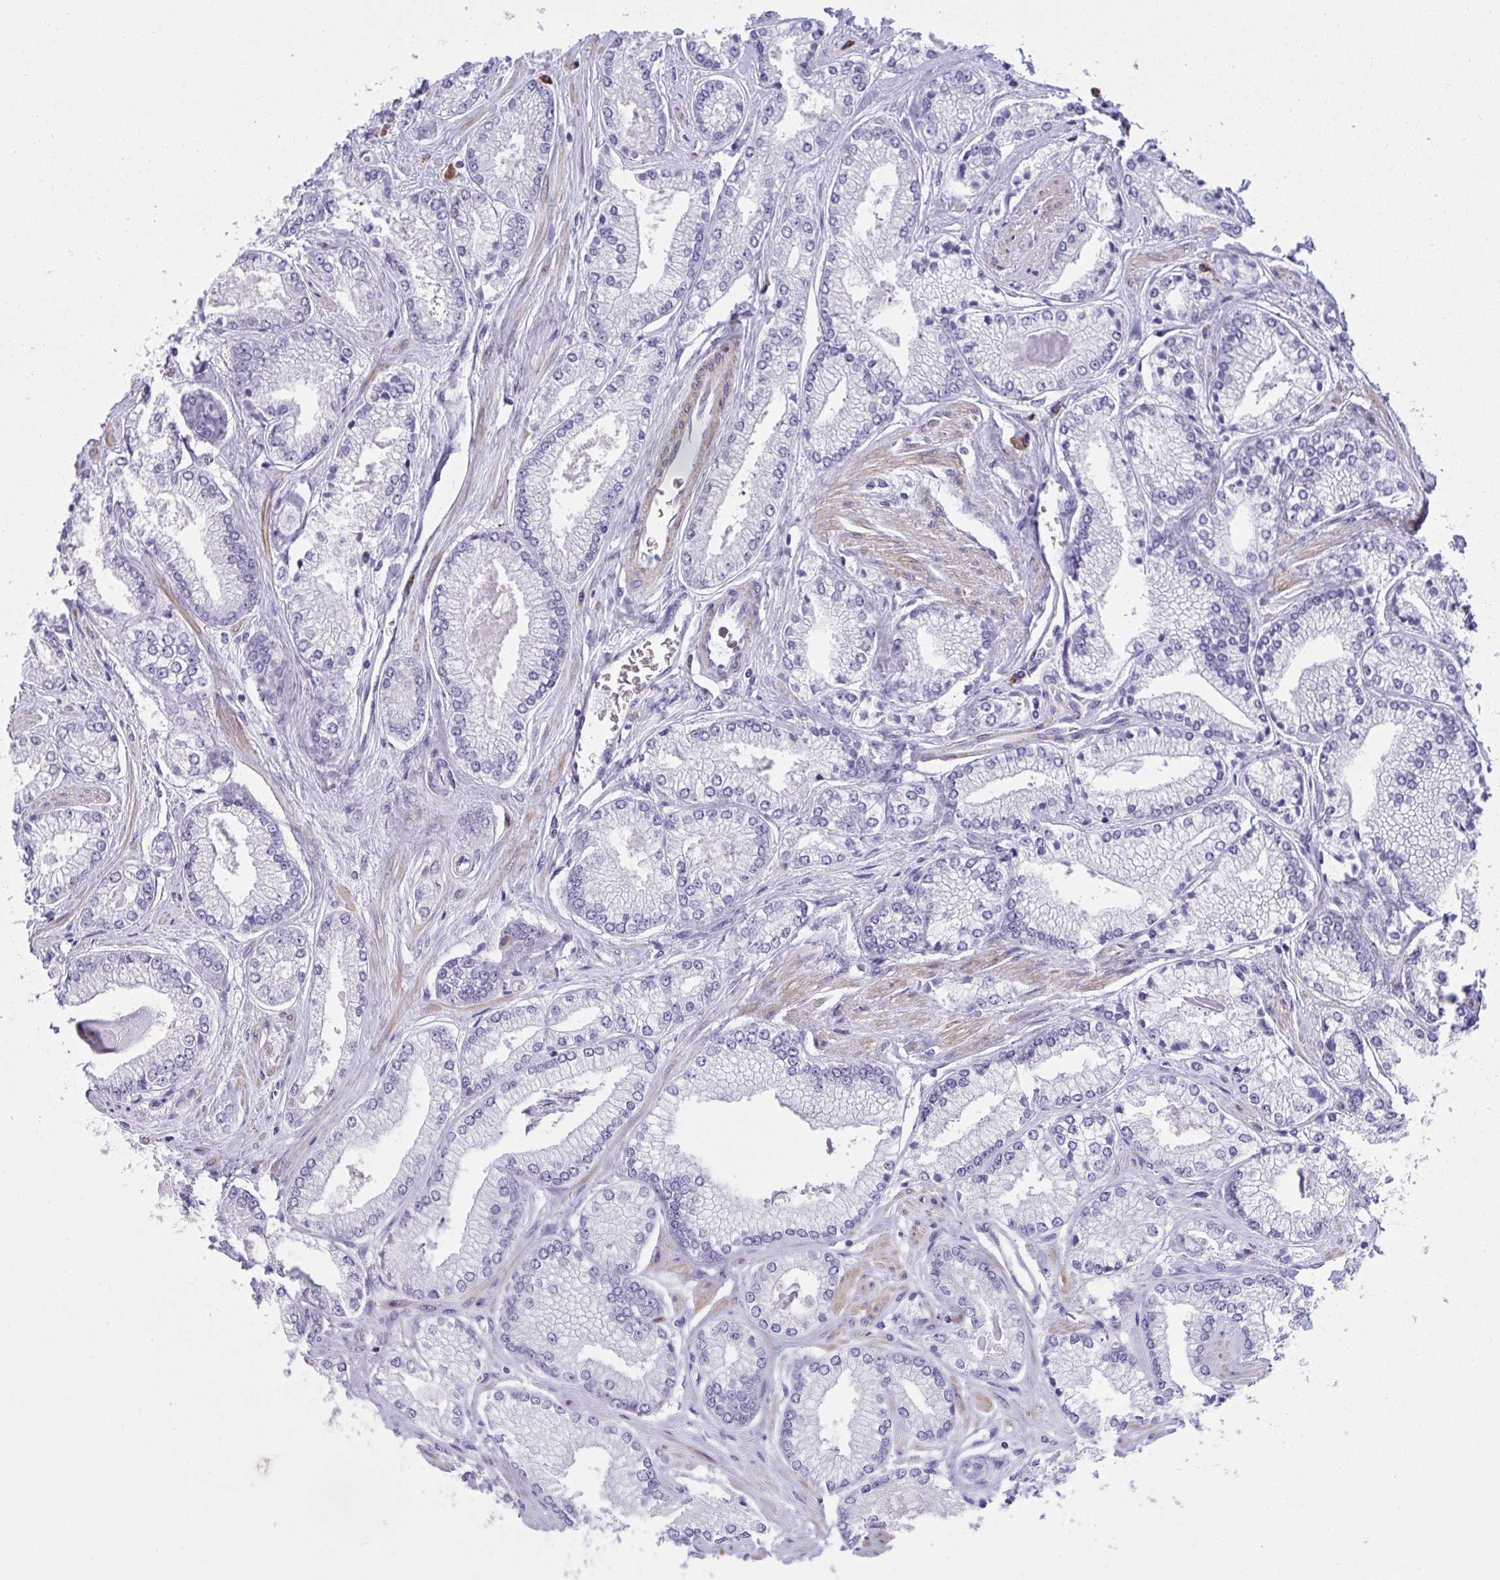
{"staining": {"intensity": "negative", "quantity": "none", "location": "none"}, "tissue": "prostate cancer", "cell_type": "Tumor cells", "image_type": "cancer", "snomed": [{"axis": "morphology", "description": "Adenocarcinoma, Low grade"}, {"axis": "topography", "description": "Prostate"}], "caption": "The photomicrograph reveals no staining of tumor cells in prostate cancer (adenocarcinoma (low-grade)).", "gene": "PUS7L", "patient": {"sex": "male", "age": 67}}